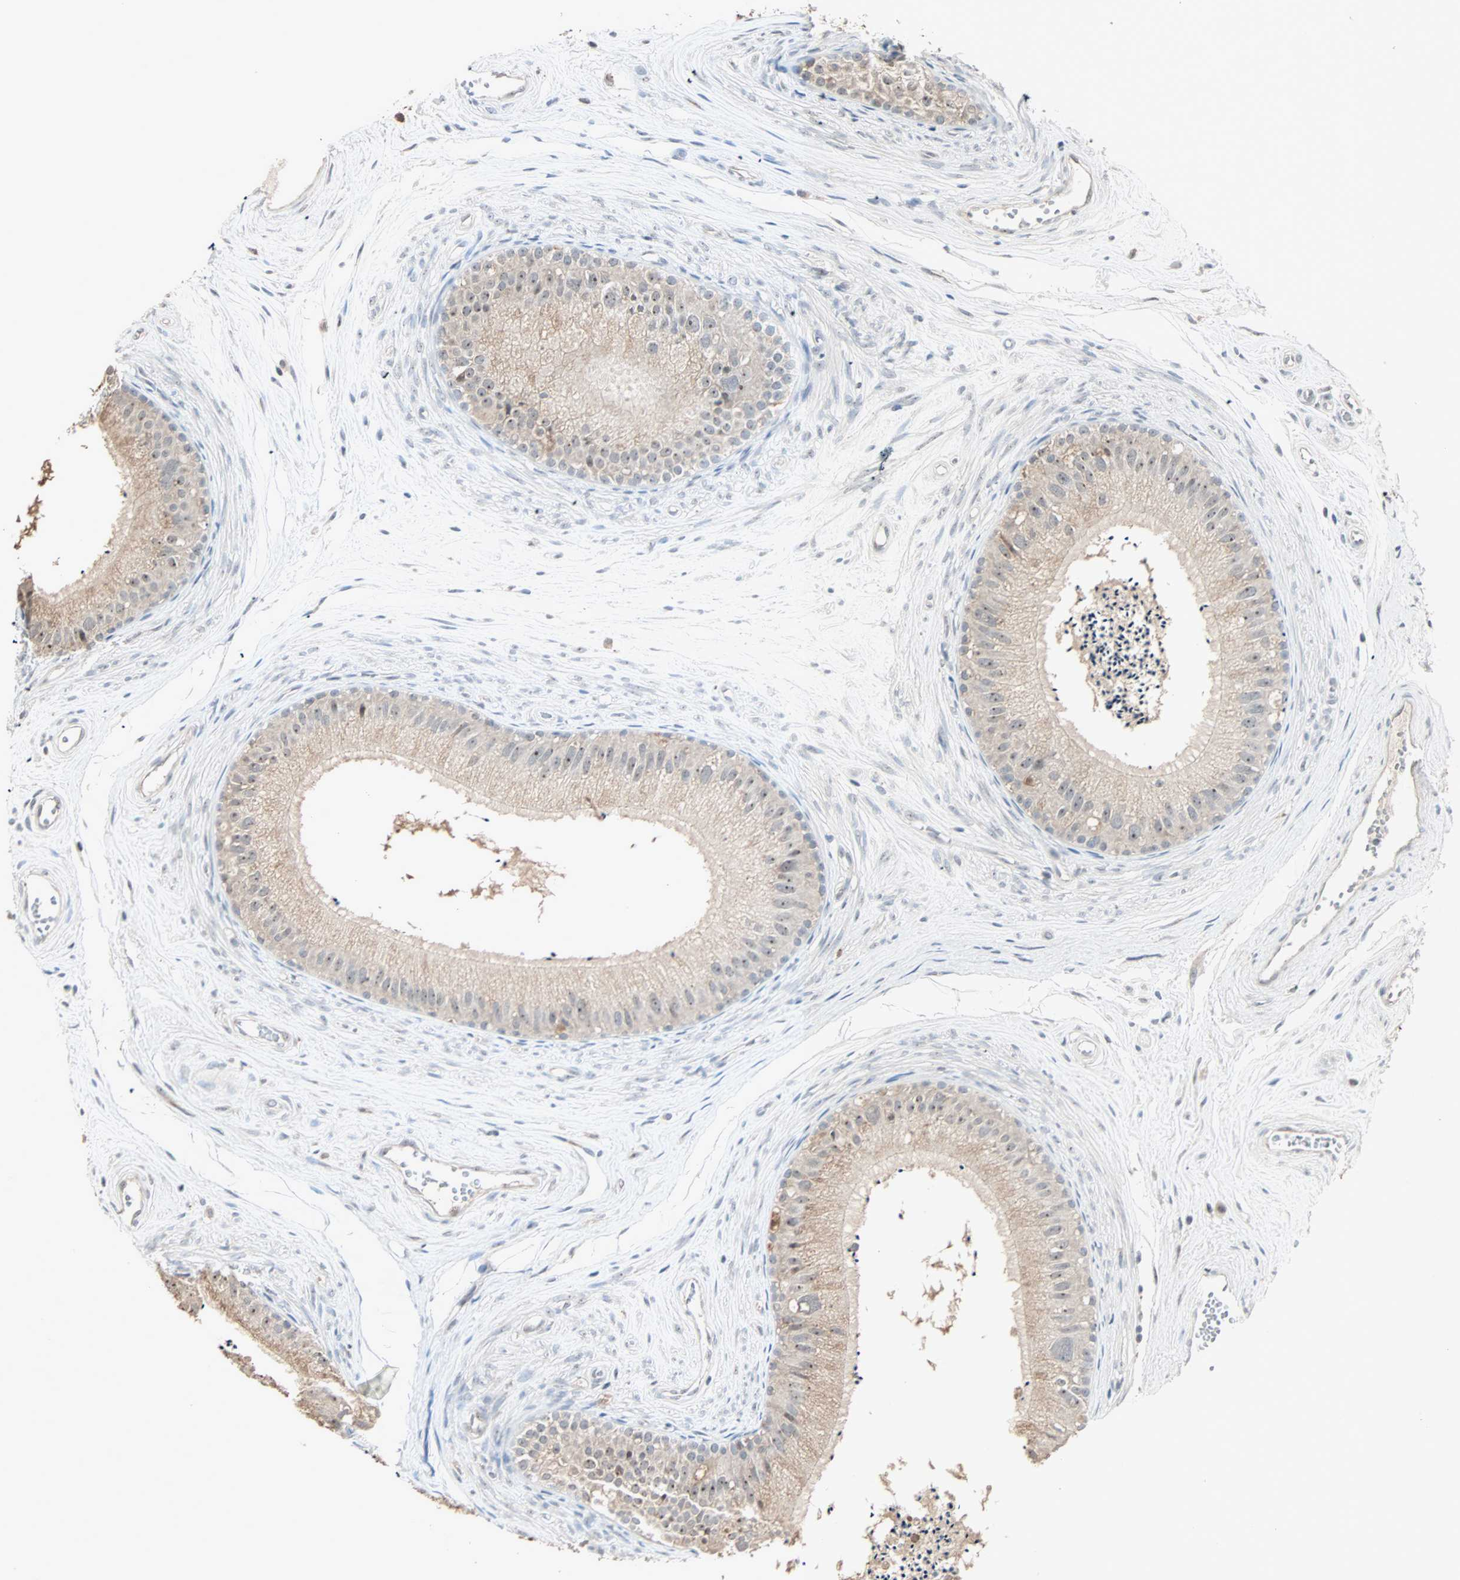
{"staining": {"intensity": "moderate", "quantity": ">75%", "location": "cytoplasmic/membranous,nuclear"}, "tissue": "epididymis", "cell_type": "Glandular cells", "image_type": "normal", "snomed": [{"axis": "morphology", "description": "Normal tissue, NOS"}, {"axis": "topography", "description": "Epididymis"}], "caption": "A histopathology image showing moderate cytoplasmic/membranous,nuclear positivity in approximately >75% of glandular cells in unremarkable epididymis, as visualized by brown immunohistochemical staining.", "gene": "KDM4A", "patient": {"sex": "male", "age": 56}}